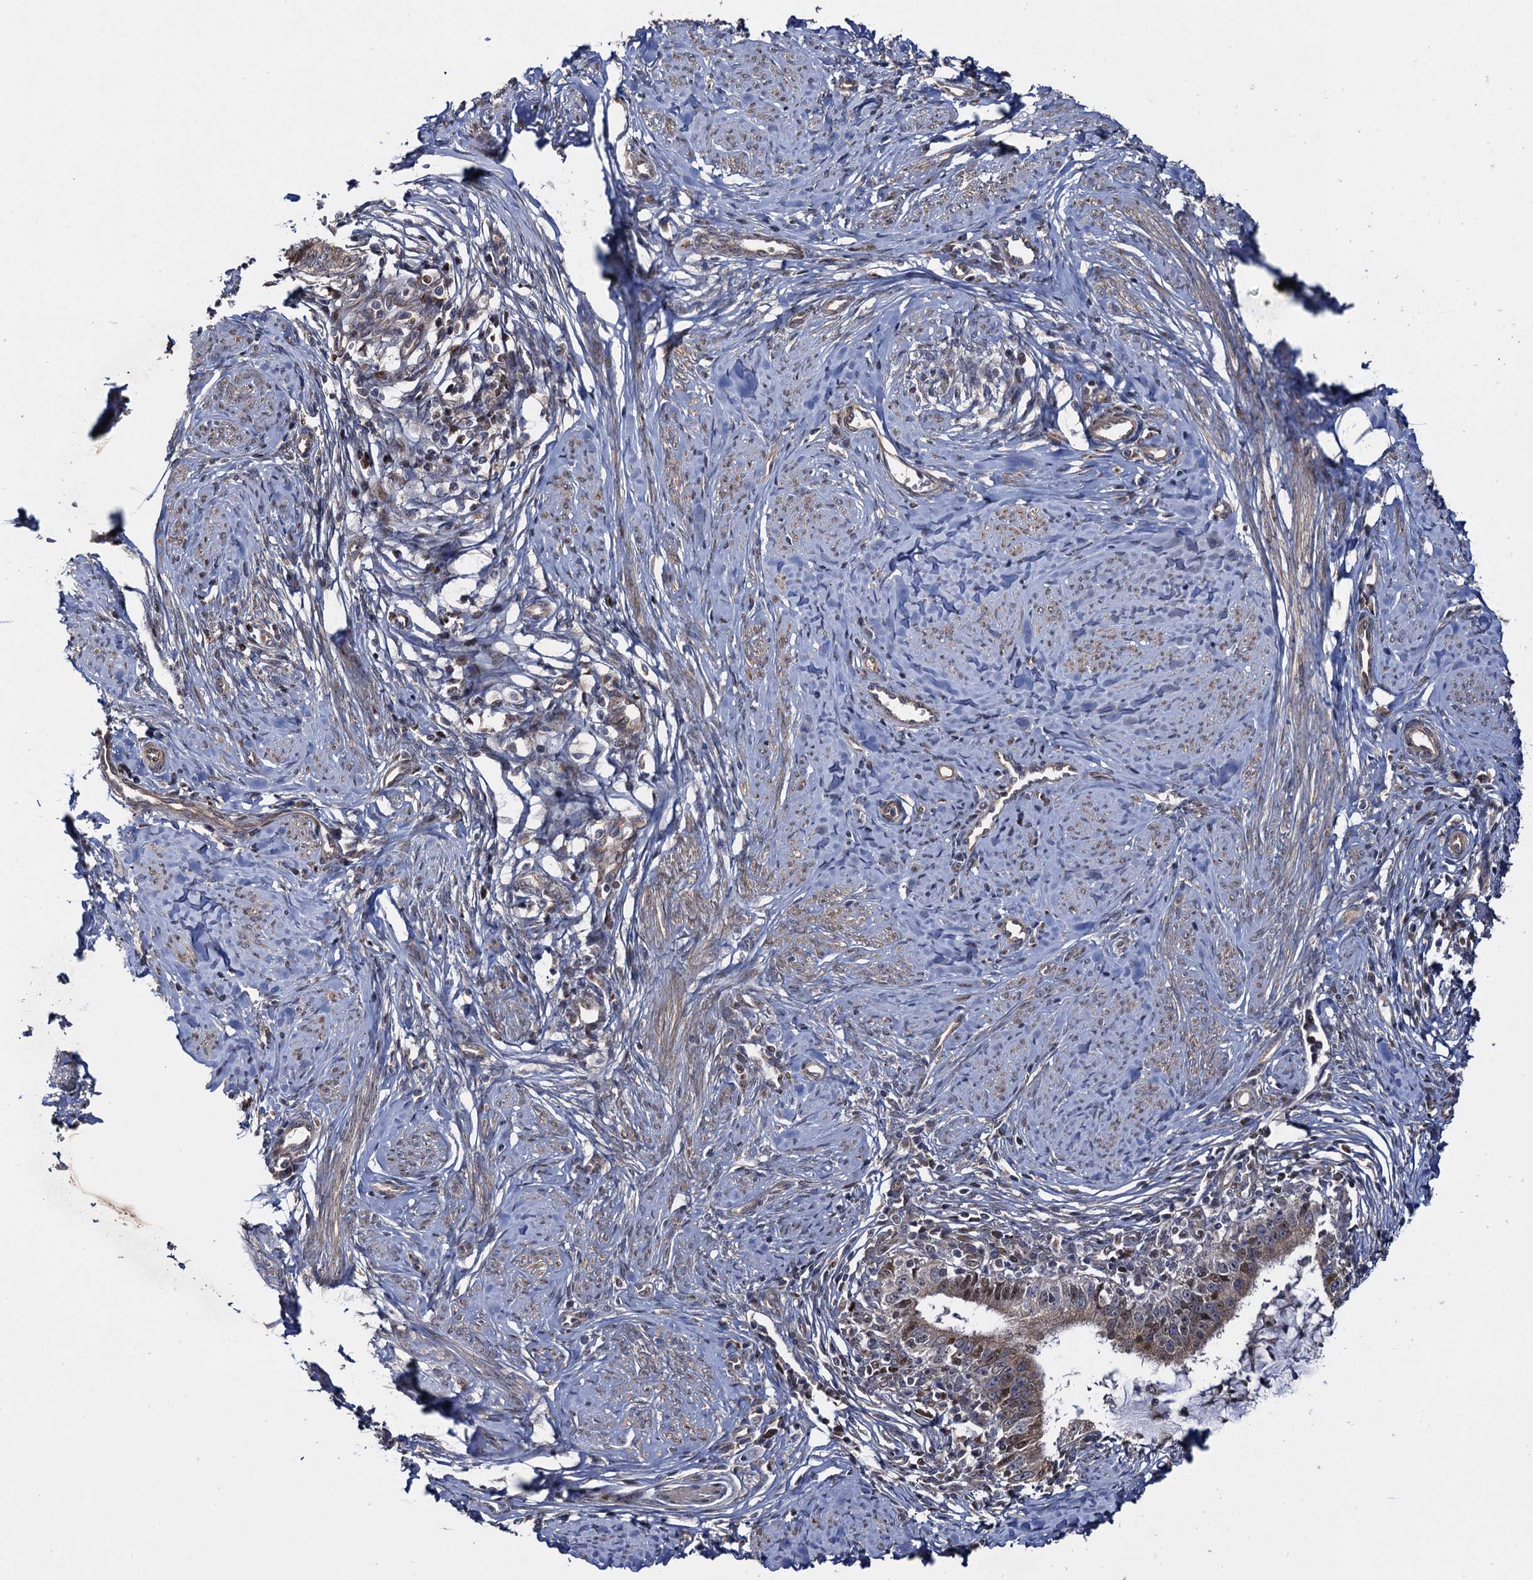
{"staining": {"intensity": "moderate", "quantity": "<25%", "location": "cytoplasmic/membranous,nuclear"}, "tissue": "cervical cancer", "cell_type": "Tumor cells", "image_type": "cancer", "snomed": [{"axis": "morphology", "description": "Adenocarcinoma, NOS"}, {"axis": "topography", "description": "Cervix"}], "caption": "The micrograph shows staining of cervical cancer (adenocarcinoma), revealing moderate cytoplasmic/membranous and nuclear protein staining (brown color) within tumor cells.", "gene": "HAUS1", "patient": {"sex": "female", "age": 36}}